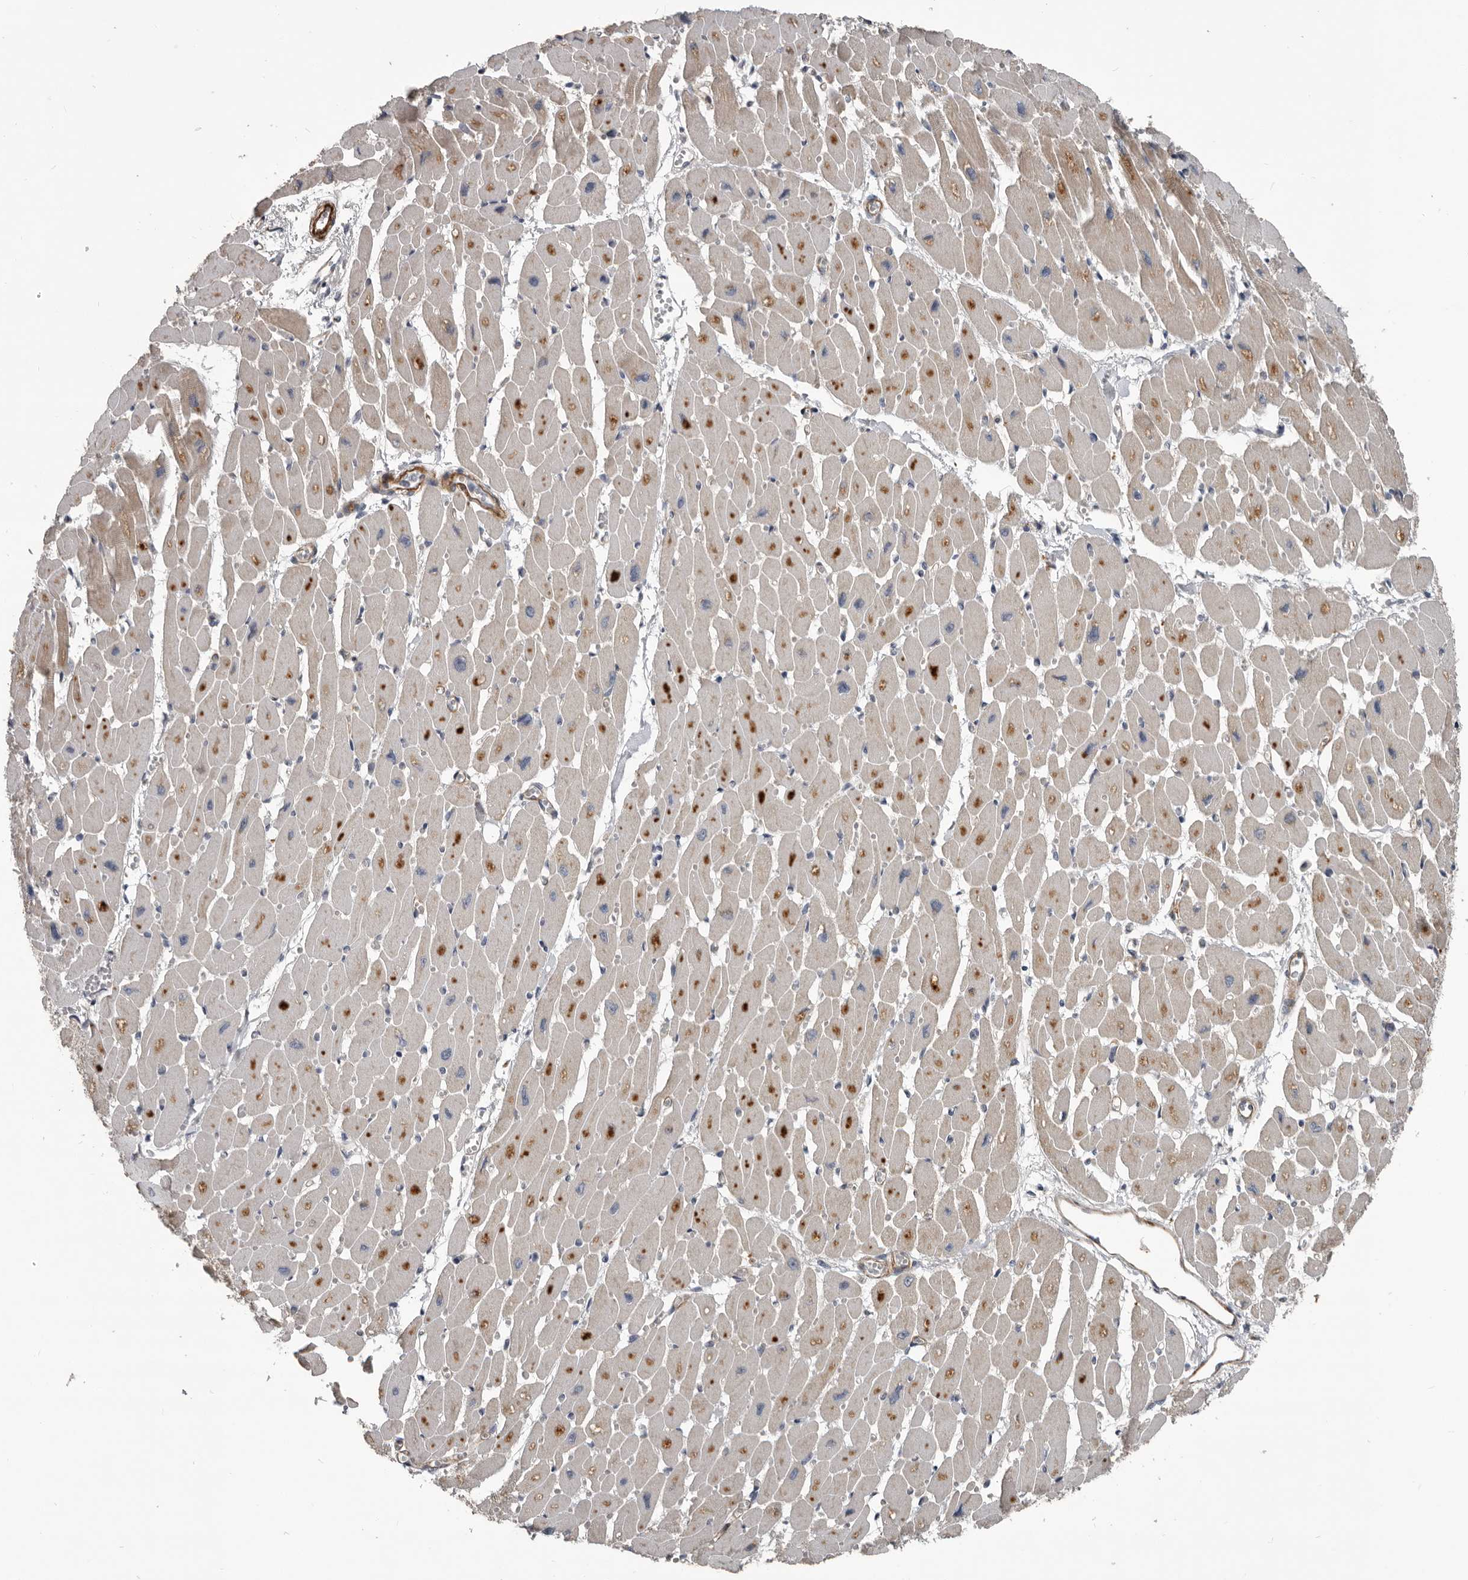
{"staining": {"intensity": "weak", "quantity": "25%-75%", "location": "cytoplasmic/membranous"}, "tissue": "heart muscle", "cell_type": "Cardiomyocytes", "image_type": "normal", "snomed": [{"axis": "morphology", "description": "Normal tissue, NOS"}, {"axis": "topography", "description": "Heart"}], "caption": "A brown stain shows weak cytoplasmic/membranous positivity of a protein in cardiomyocytes of unremarkable heart muscle. The staining is performed using DAB brown chromogen to label protein expression. The nuclei are counter-stained blue using hematoxylin.", "gene": "C1orf216", "patient": {"sex": "female", "age": 54}}